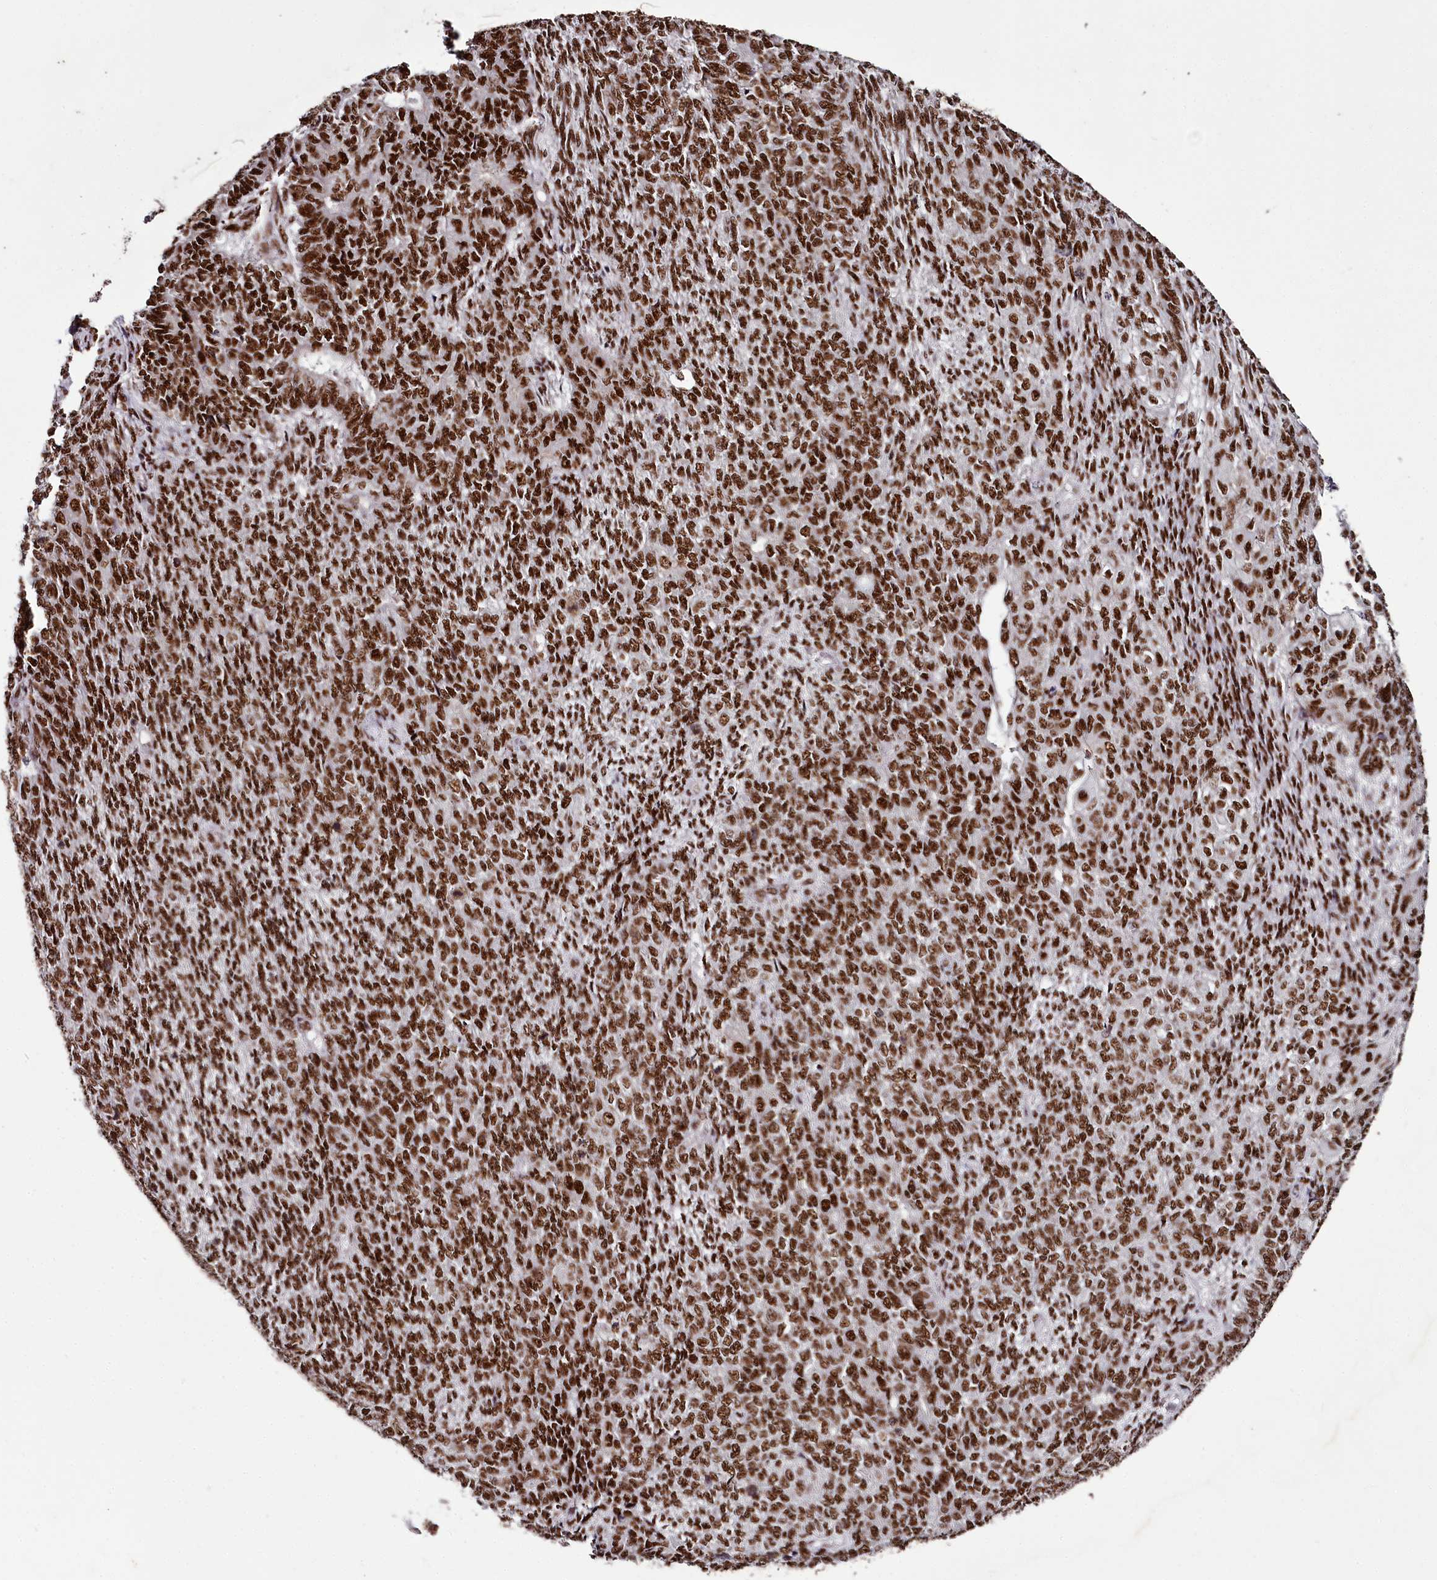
{"staining": {"intensity": "strong", "quantity": ">75%", "location": "nuclear"}, "tissue": "endometrial cancer", "cell_type": "Tumor cells", "image_type": "cancer", "snomed": [{"axis": "morphology", "description": "Adenocarcinoma, NOS"}, {"axis": "topography", "description": "Endometrium"}], "caption": "Approximately >75% of tumor cells in endometrial adenocarcinoma reveal strong nuclear protein staining as visualized by brown immunohistochemical staining.", "gene": "PSPC1", "patient": {"sex": "female", "age": 32}}